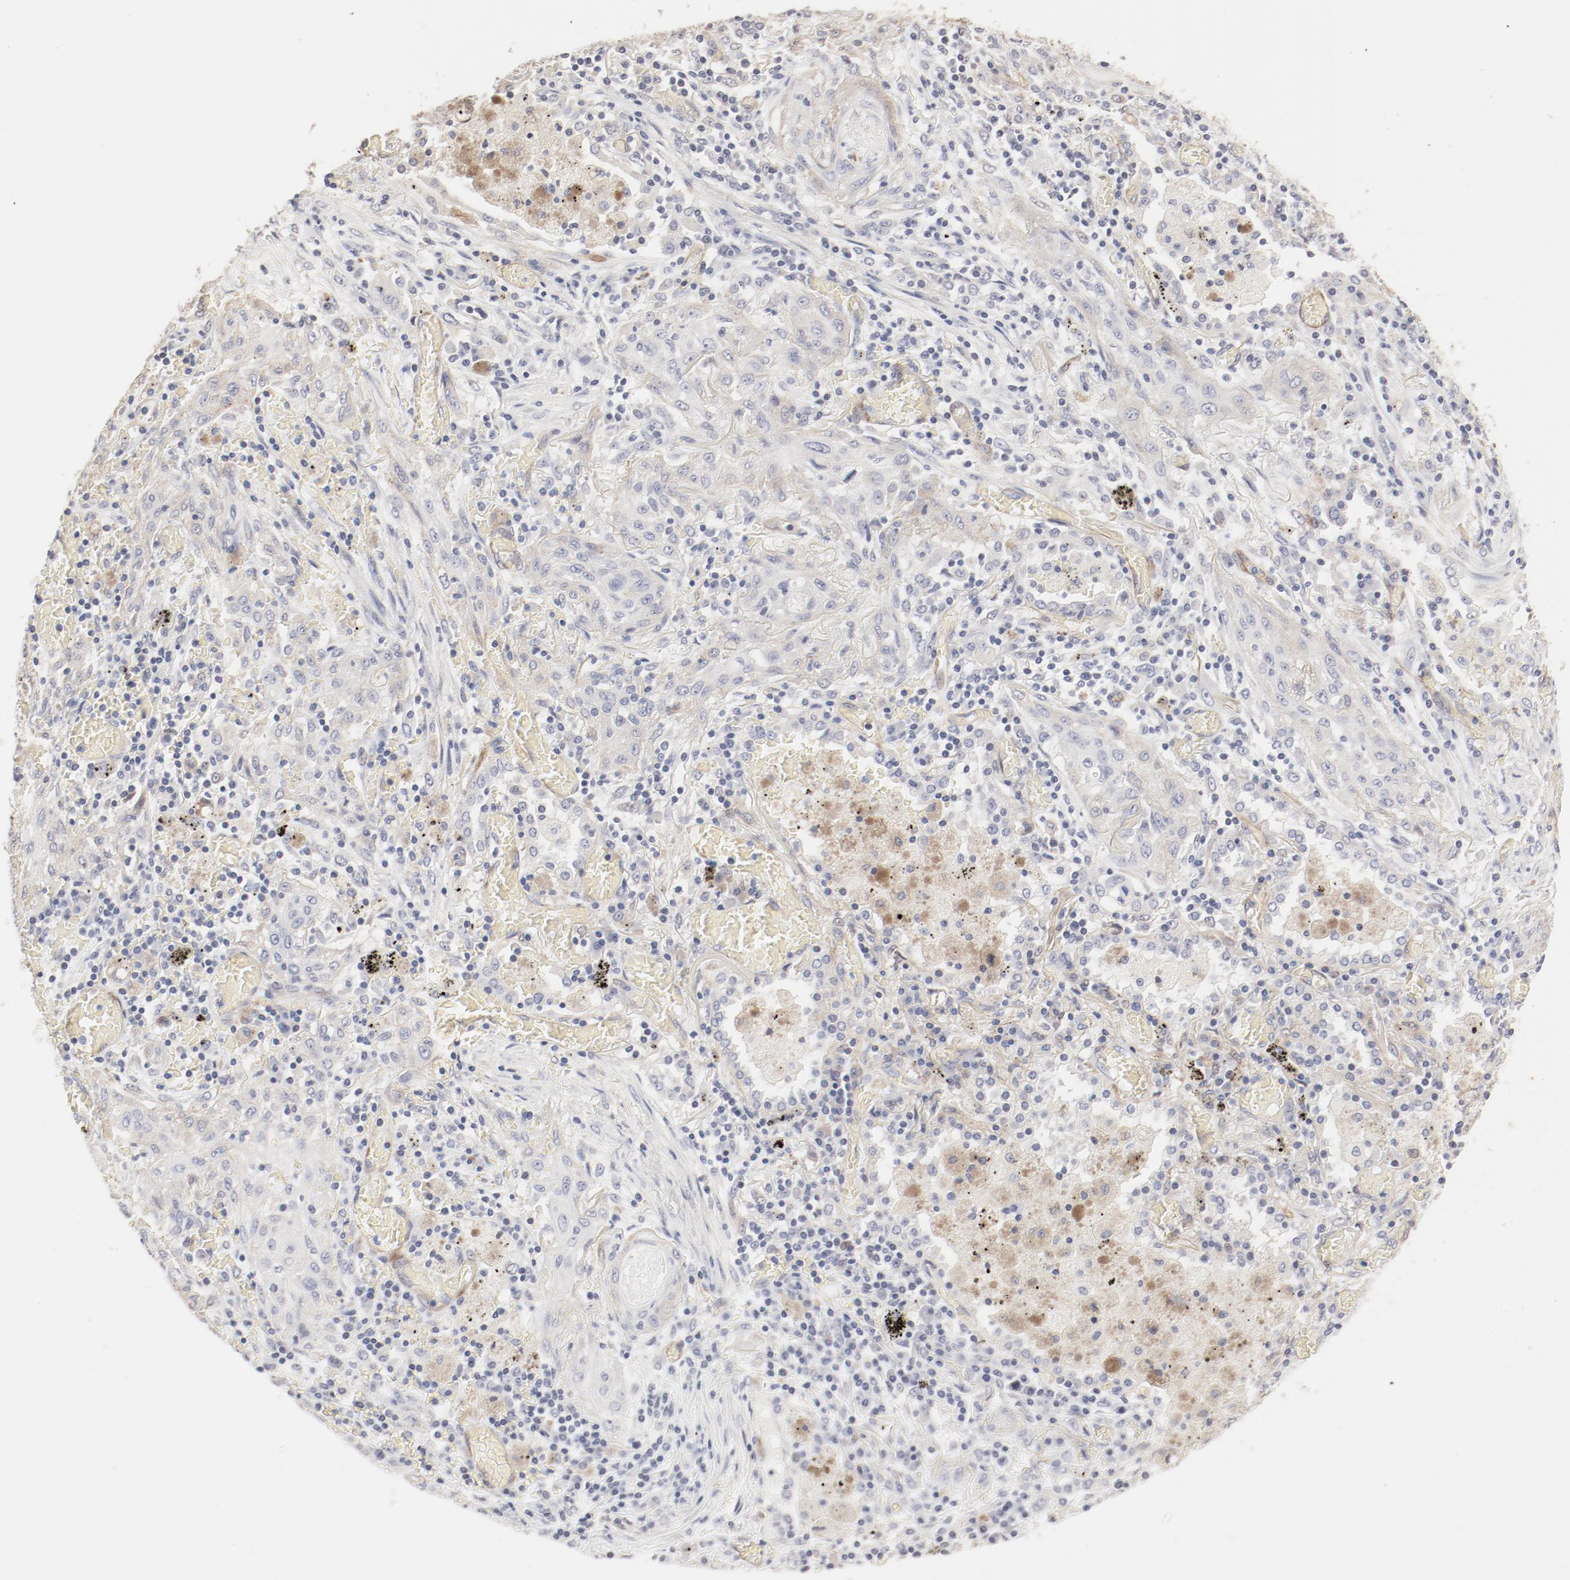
{"staining": {"intensity": "negative", "quantity": "none", "location": "none"}, "tissue": "lung cancer", "cell_type": "Tumor cells", "image_type": "cancer", "snomed": [{"axis": "morphology", "description": "Squamous cell carcinoma, NOS"}, {"axis": "topography", "description": "Lung"}], "caption": "High power microscopy photomicrograph of an immunohistochemistry (IHC) micrograph of lung squamous cell carcinoma, revealing no significant staining in tumor cells.", "gene": "MAGED4", "patient": {"sex": "female", "age": 47}}